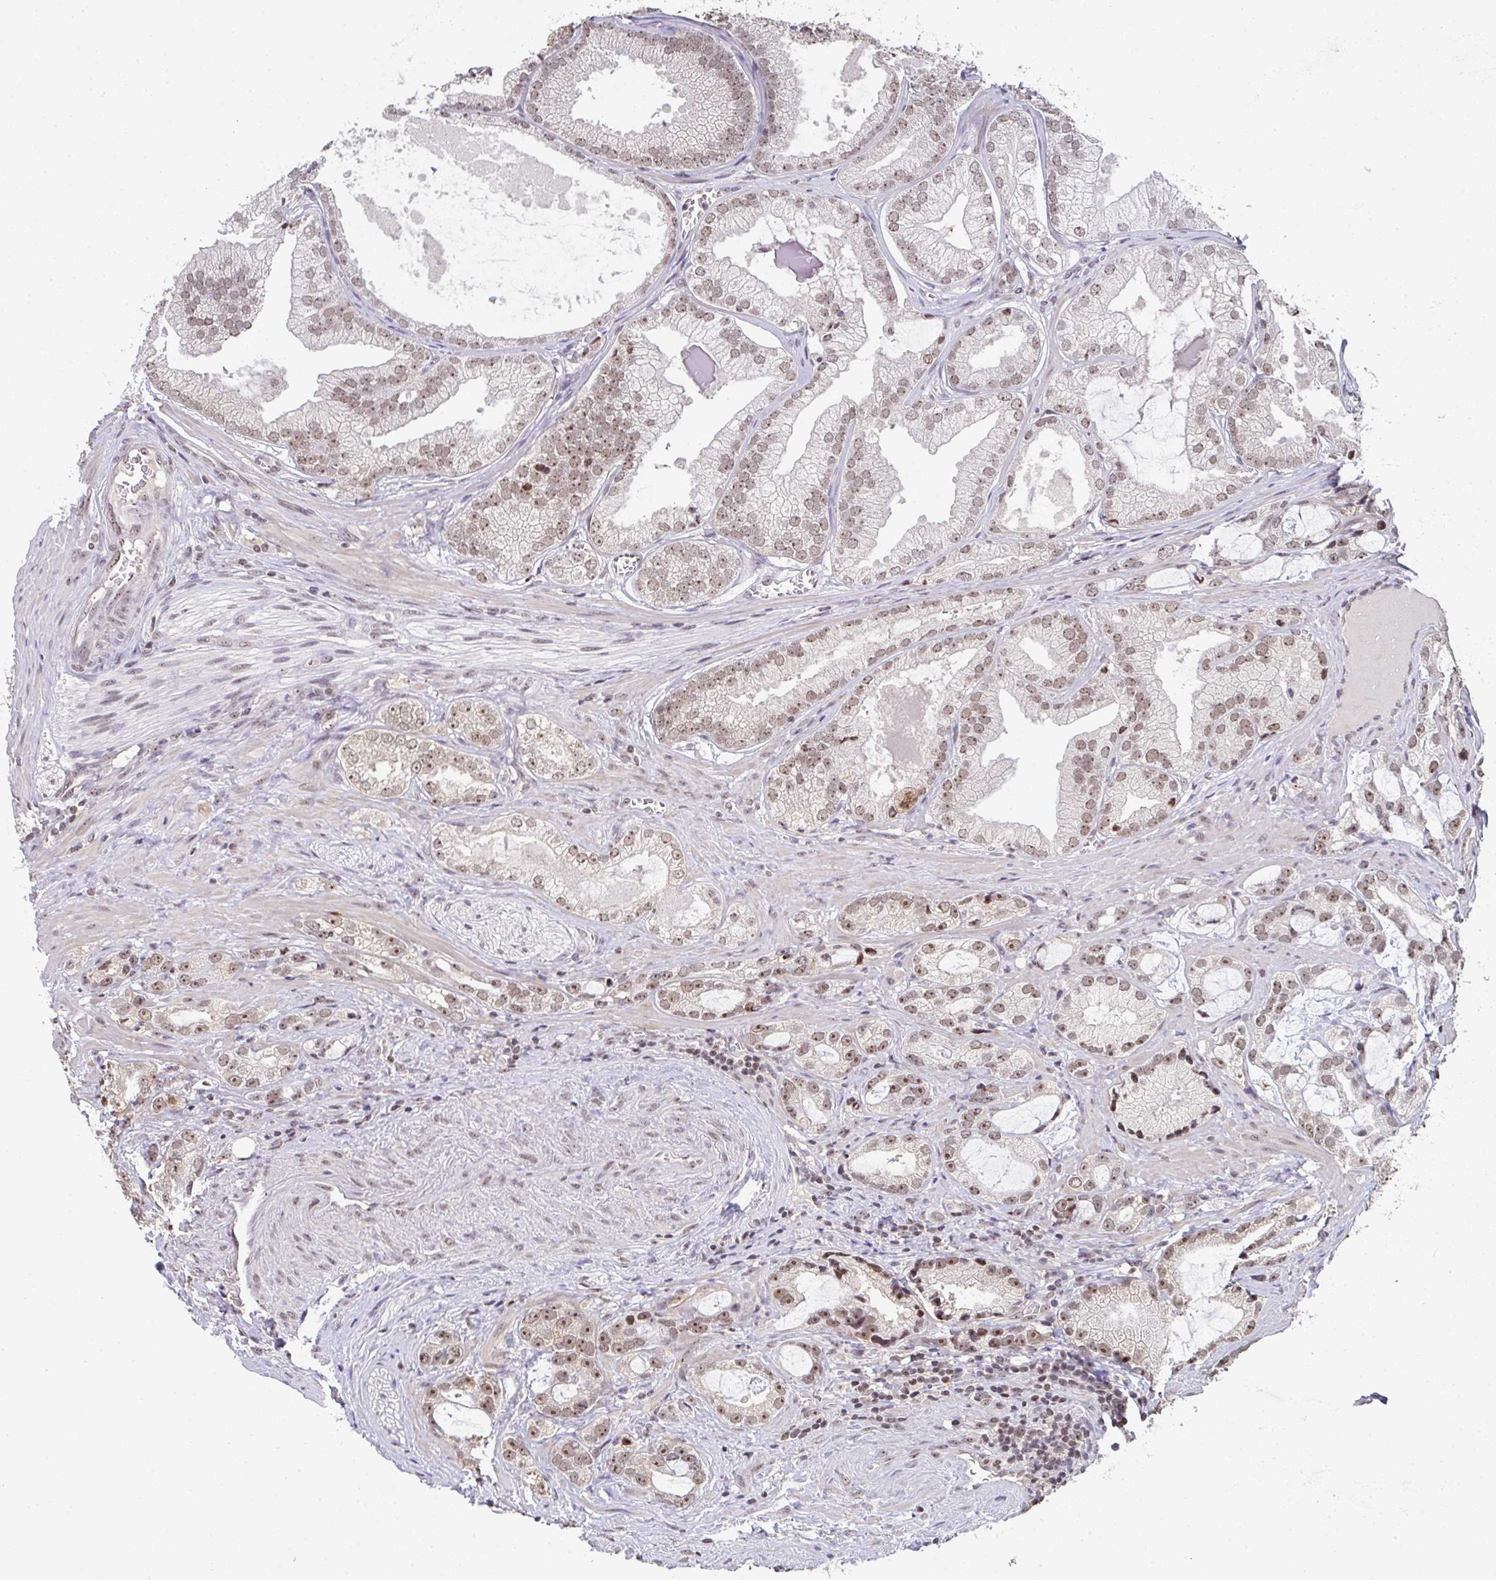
{"staining": {"intensity": "weak", "quantity": ">75%", "location": "nuclear"}, "tissue": "prostate cancer", "cell_type": "Tumor cells", "image_type": "cancer", "snomed": [{"axis": "morphology", "description": "Adenocarcinoma, Medium grade"}, {"axis": "topography", "description": "Prostate"}], "caption": "Tumor cells exhibit weak nuclear expression in approximately >75% of cells in prostate cancer.", "gene": "DKC1", "patient": {"sex": "male", "age": 57}}